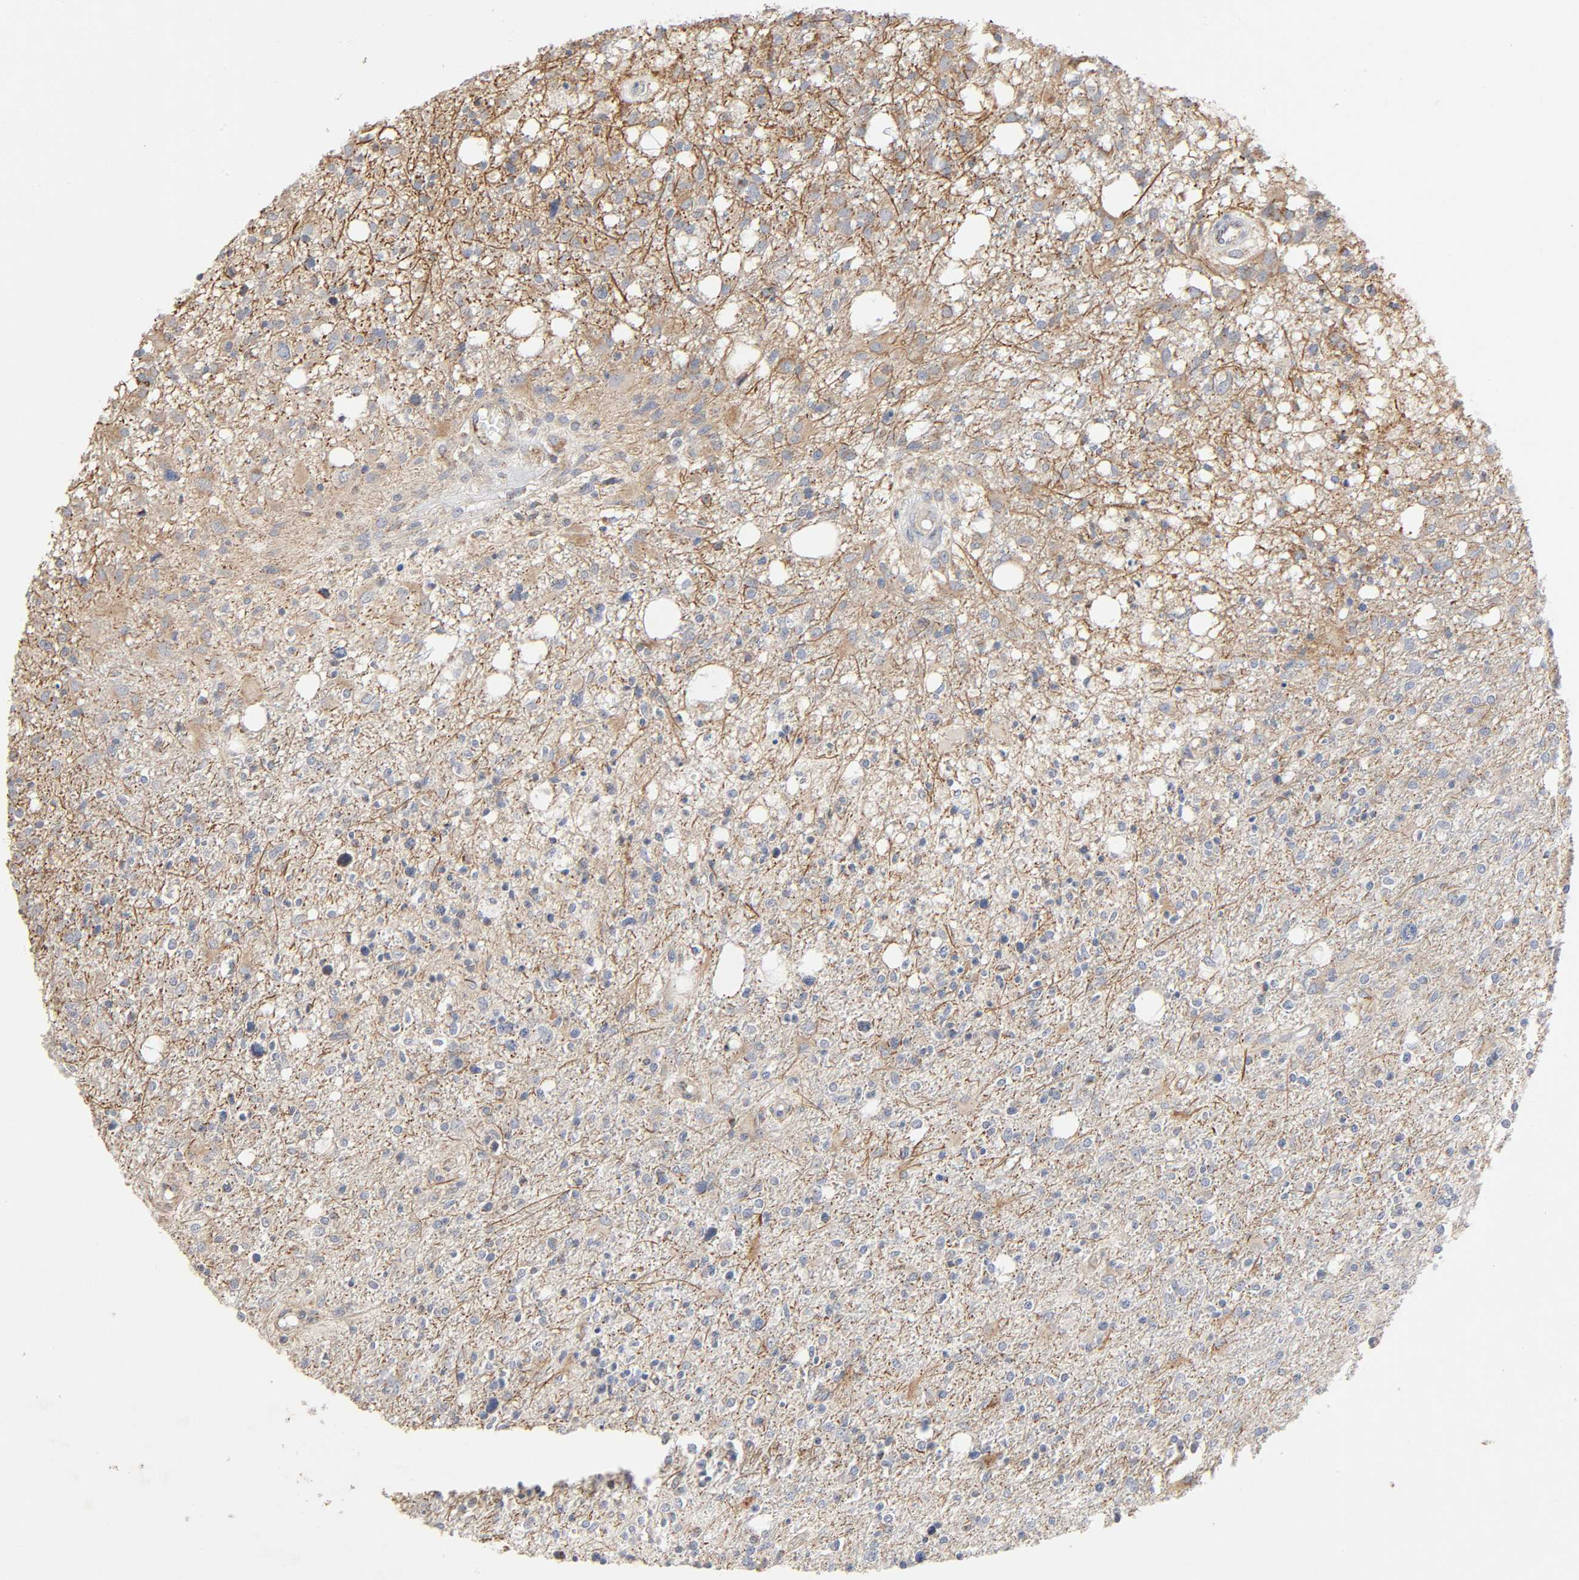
{"staining": {"intensity": "moderate", "quantity": "25%-75%", "location": "cytoplasmic/membranous"}, "tissue": "glioma", "cell_type": "Tumor cells", "image_type": "cancer", "snomed": [{"axis": "morphology", "description": "Glioma, malignant, High grade"}, {"axis": "topography", "description": "Cerebral cortex"}], "caption": "Malignant high-grade glioma stained with a protein marker exhibits moderate staining in tumor cells.", "gene": "SYT16", "patient": {"sex": "male", "age": 76}}